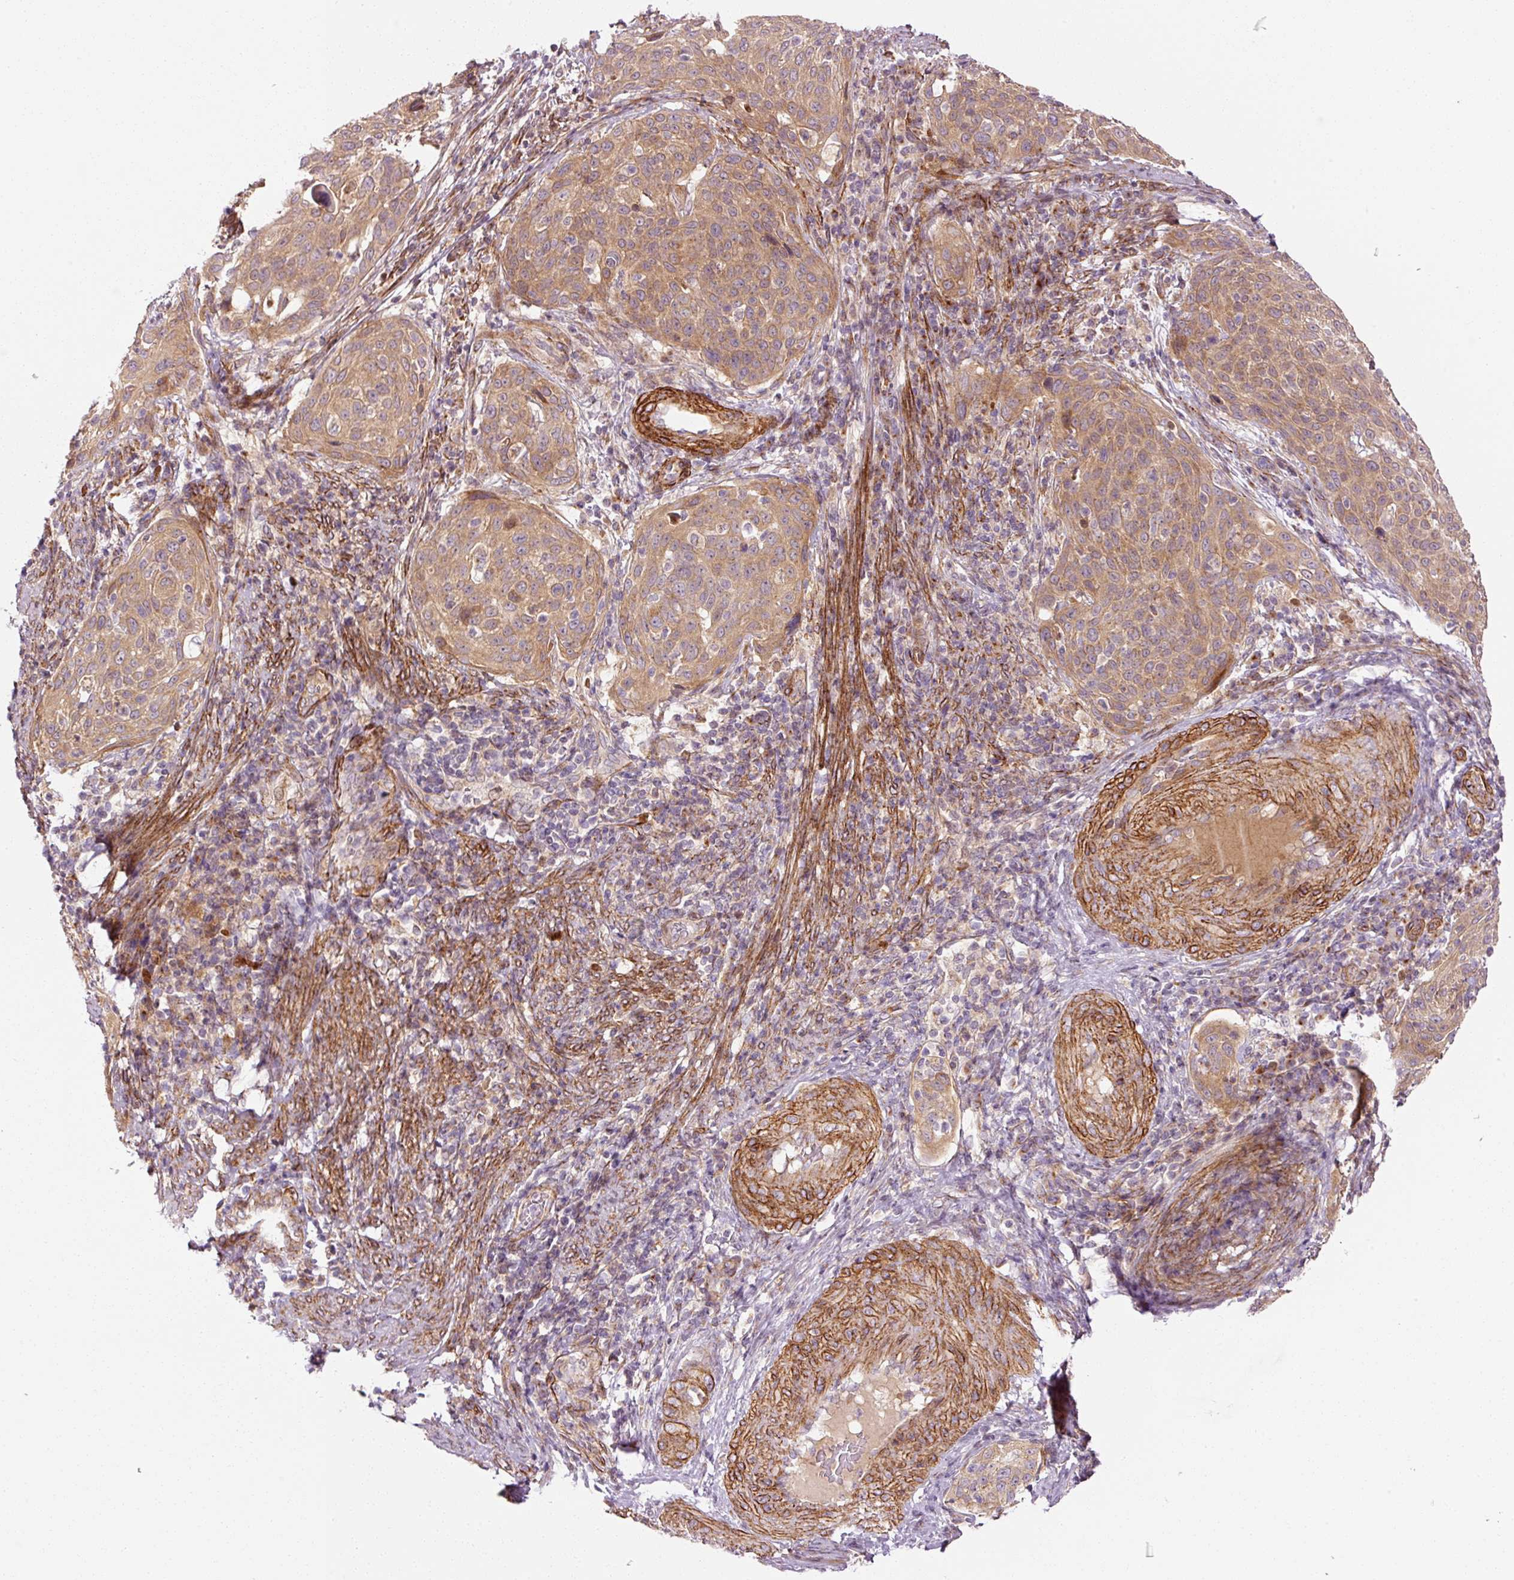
{"staining": {"intensity": "moderate", "quantity": ">75%", "location": "cytoplasmic/membranous"}, "tissue": "cervical cancer", "cell_type": "Tumor cells", "image_type": "cancer", "snomed": [{"axis": "morphology", "description": "Squamous cell carcinoma, NOS"}, {"axis": "topography", "description": "Cervix"}], "caption": "Cervical cancer stained with a brown dye shows moderate cytoplasmic/membranous positive staining in about >75% of tumor cells.", "gene": "PPP1R14B", "patient": {"sex": "female", "age": 31}}